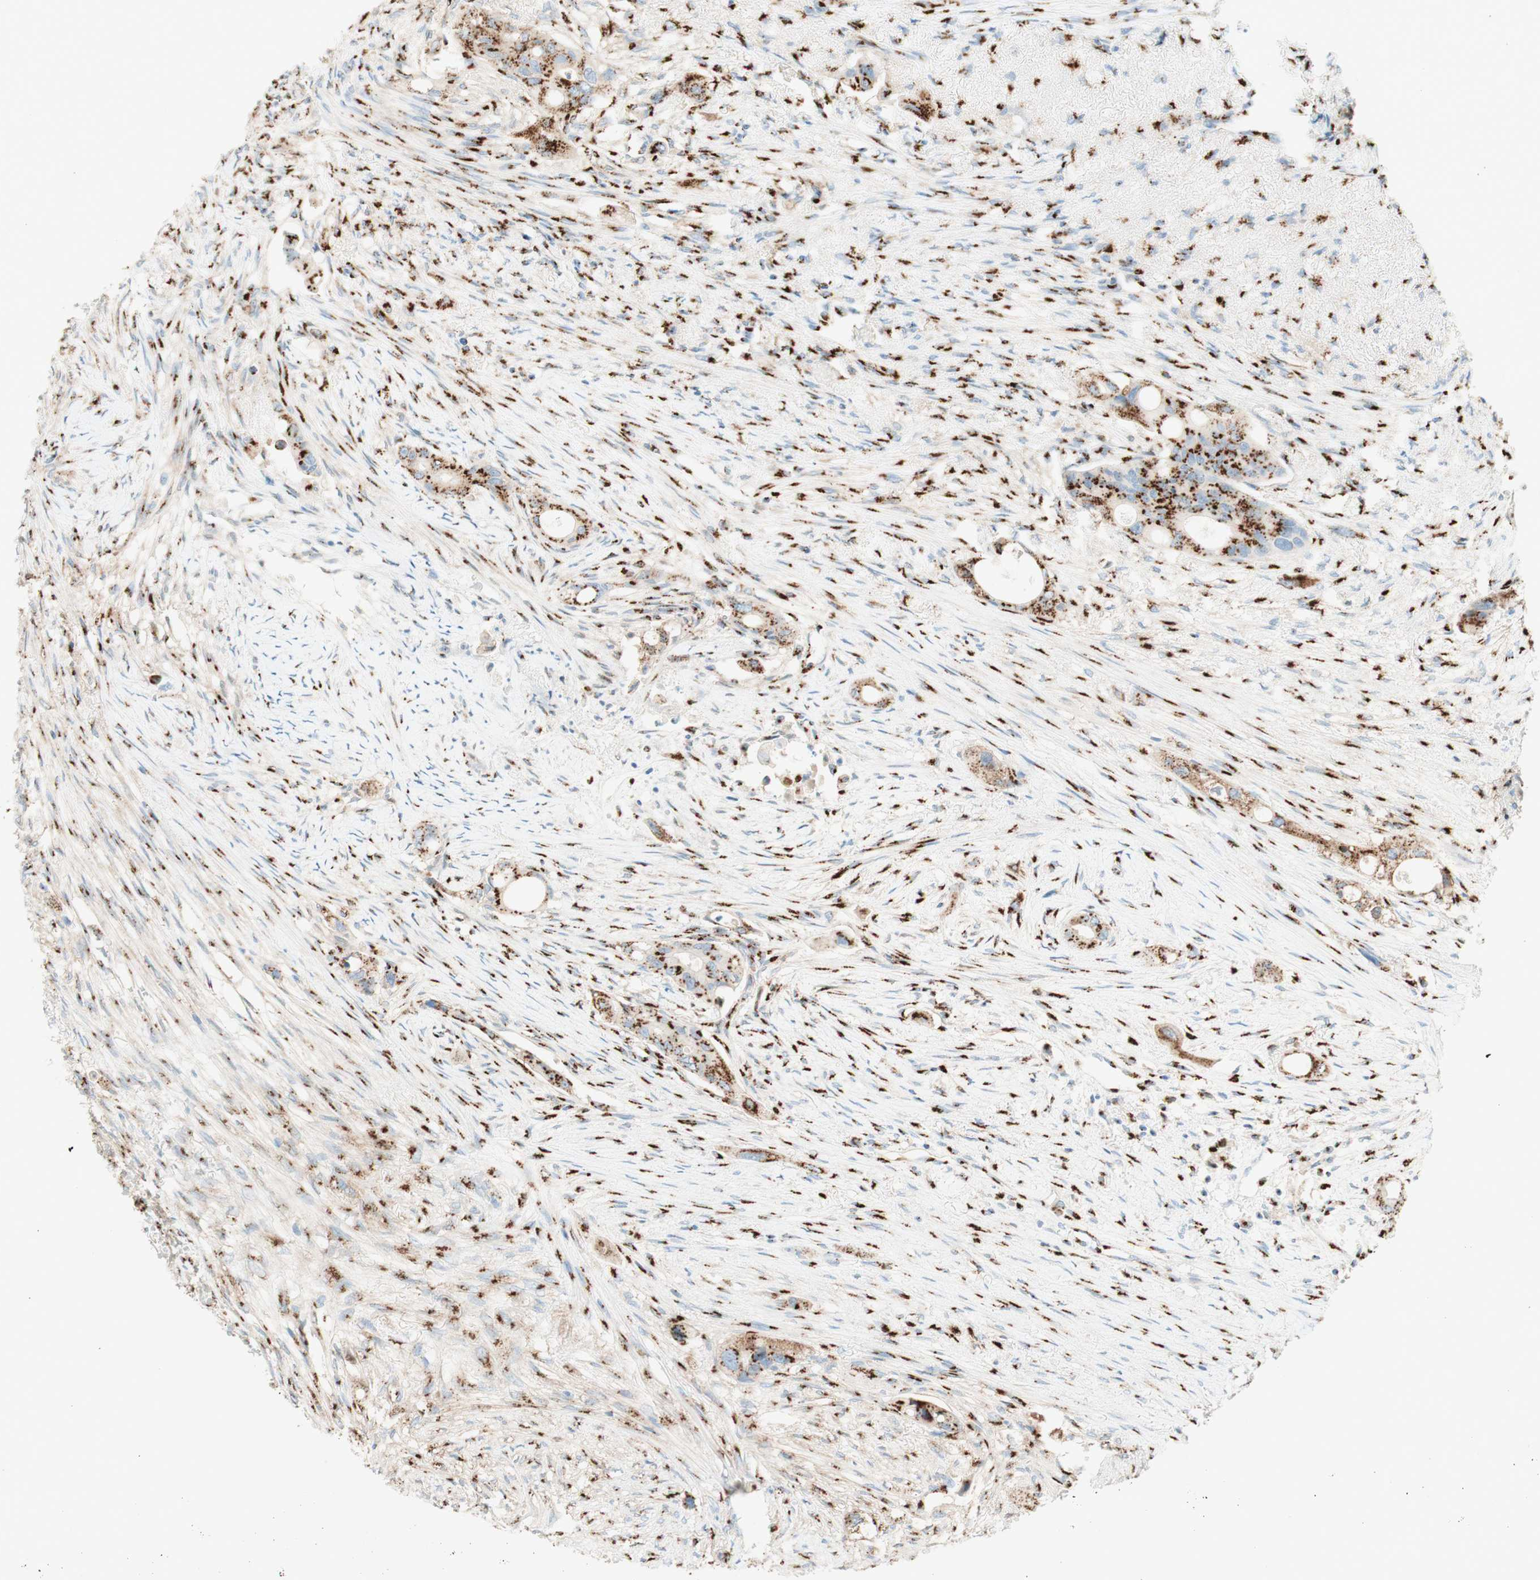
{"staining": {"intensity": "strong", "quantity": ">75%", "location": "cytoplasmic/membranous"}, "tissue": "colorectal cancer", "cell_type": "Tumor cells", "image_type": "cancer", "snomed": [{"axis": "morphology", "description": "Adenocarcinoma, NOS"}, {"axis": "topography", "description": "Colon"}], "caption": "Colorectal cancer (adenocarcinoma) stained with a protein marker displays strong staining in tumor cells.", "gene": "GOLGB1", "patient": {"sex": "female", "age": 57}}